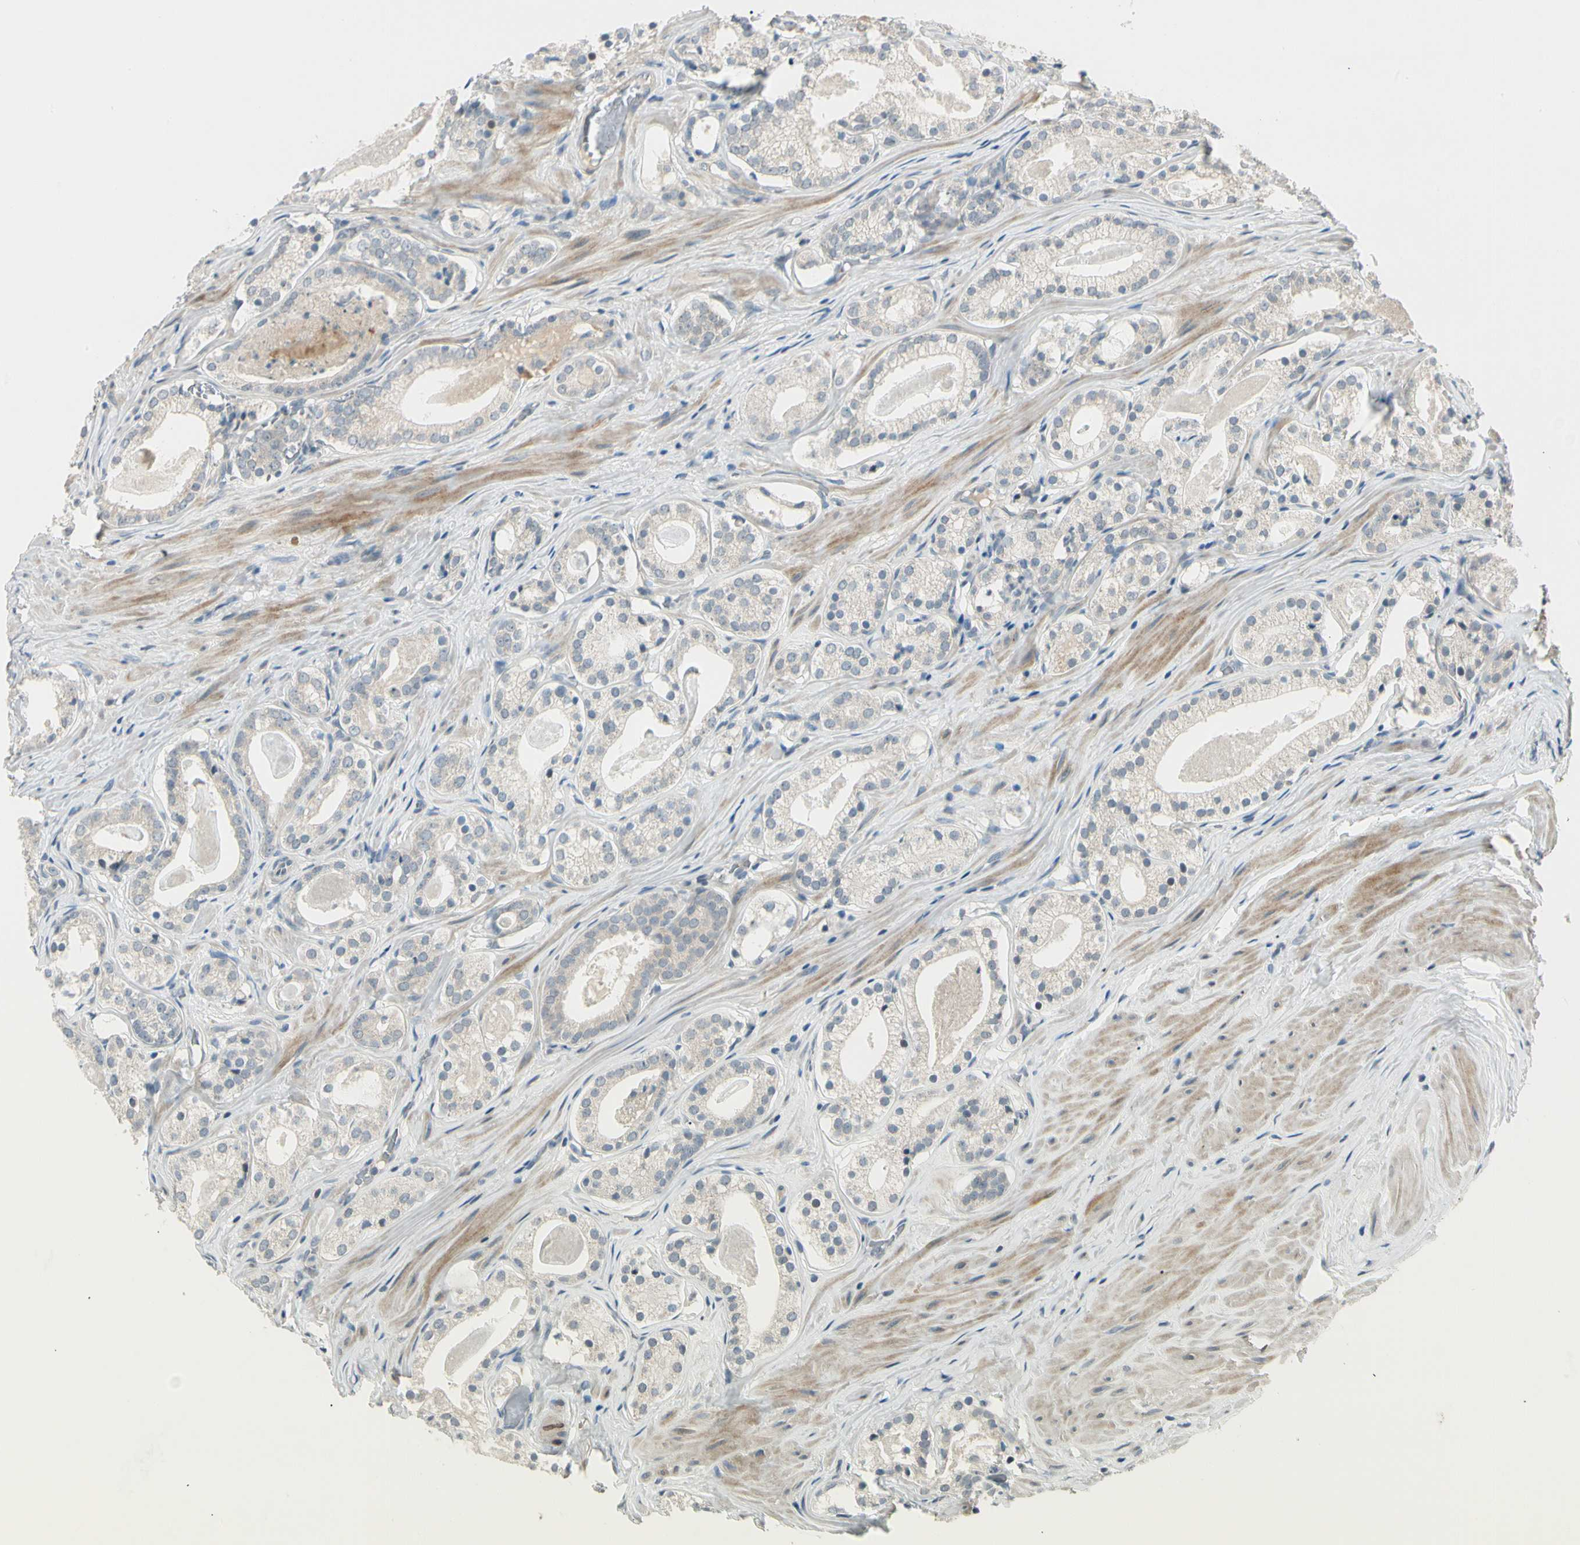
{"staining": {"intensity": "negative", "quantity": "none", "location": "none"}, "tissue": "prostate cancer", "cell_type": "Tumor cells", "image_type": "cancer", "snomed": [{"axis": "morphology", "description": "Adenocarcinoma, Low grade"}, {"axis": "topography", "description": "Prostate"}], "caption": "Immunohistochemistry image of human prostate cancer stained for a protein (brown), which demonstrates no positivity in tumor cells.", "gene": "PCDHB15", "patient": {"sex": "male", "age": 59}}